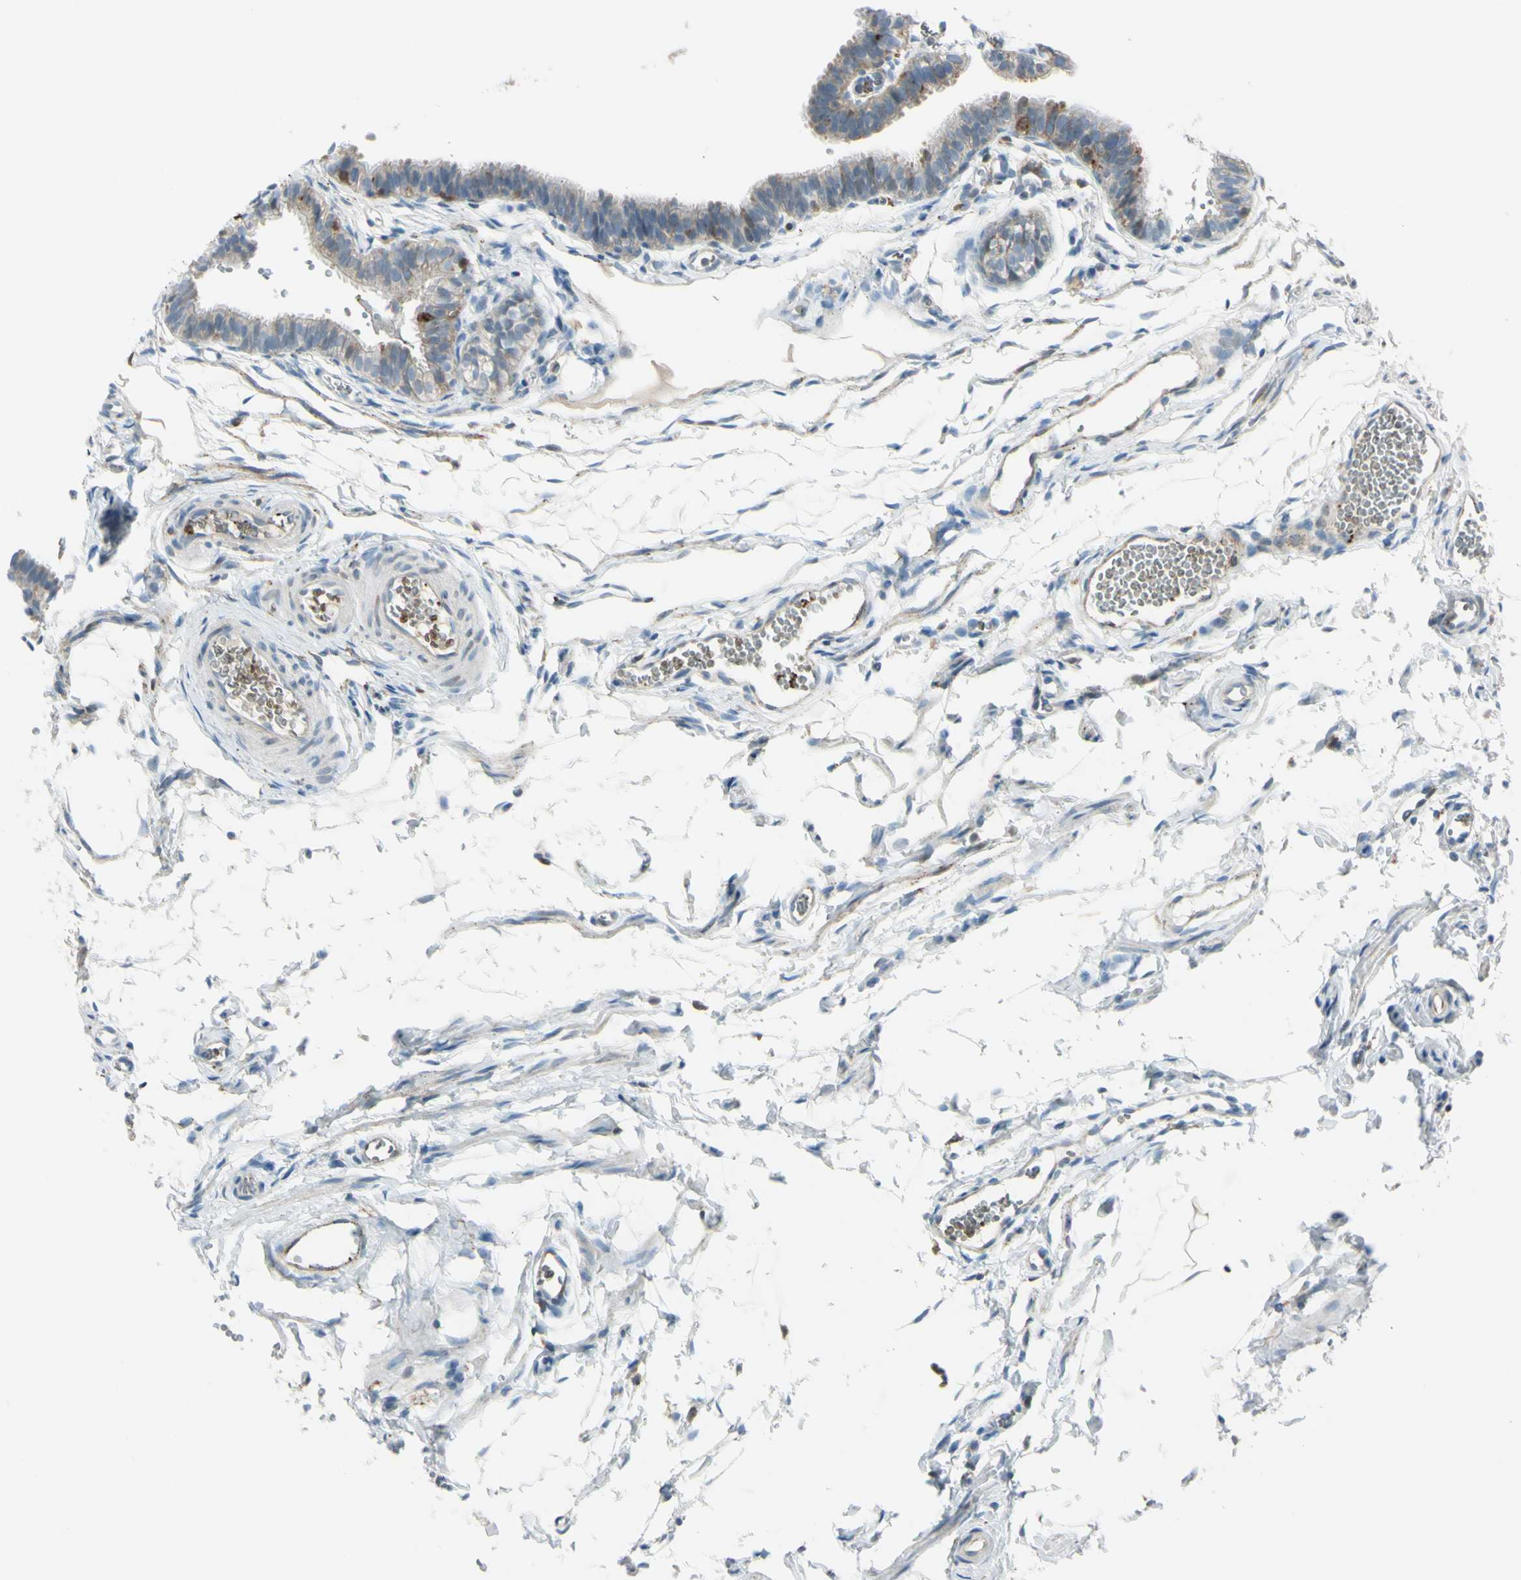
{"staining": {"intensity": "weak", "quantity": "25%-75%", "location": "cytoplasmic/membranous"}, "tissue": "fallopian tube", "cell_type": "Glandular cells", "image_type": "normal", "snomed": [{"axis": "morphology", "description": "Normal tissue, NOS"}, {"axis": "topography", "description": "Fallopian tube"}, {"axis": "topography", "description": "Placenta"}], "caption": "Immunohistochemical staining of normal human fallopian tube displays weak cytoplasmic/membranous protein staining in about 25%-75% of glandular cells. The staining is performed using DAB brown chromogen to label protein expression. The nuclei are counter-stained blue using hematoxylin.", "gene": "CYRIB", "patient": {"sex": "female", "age": 34}}